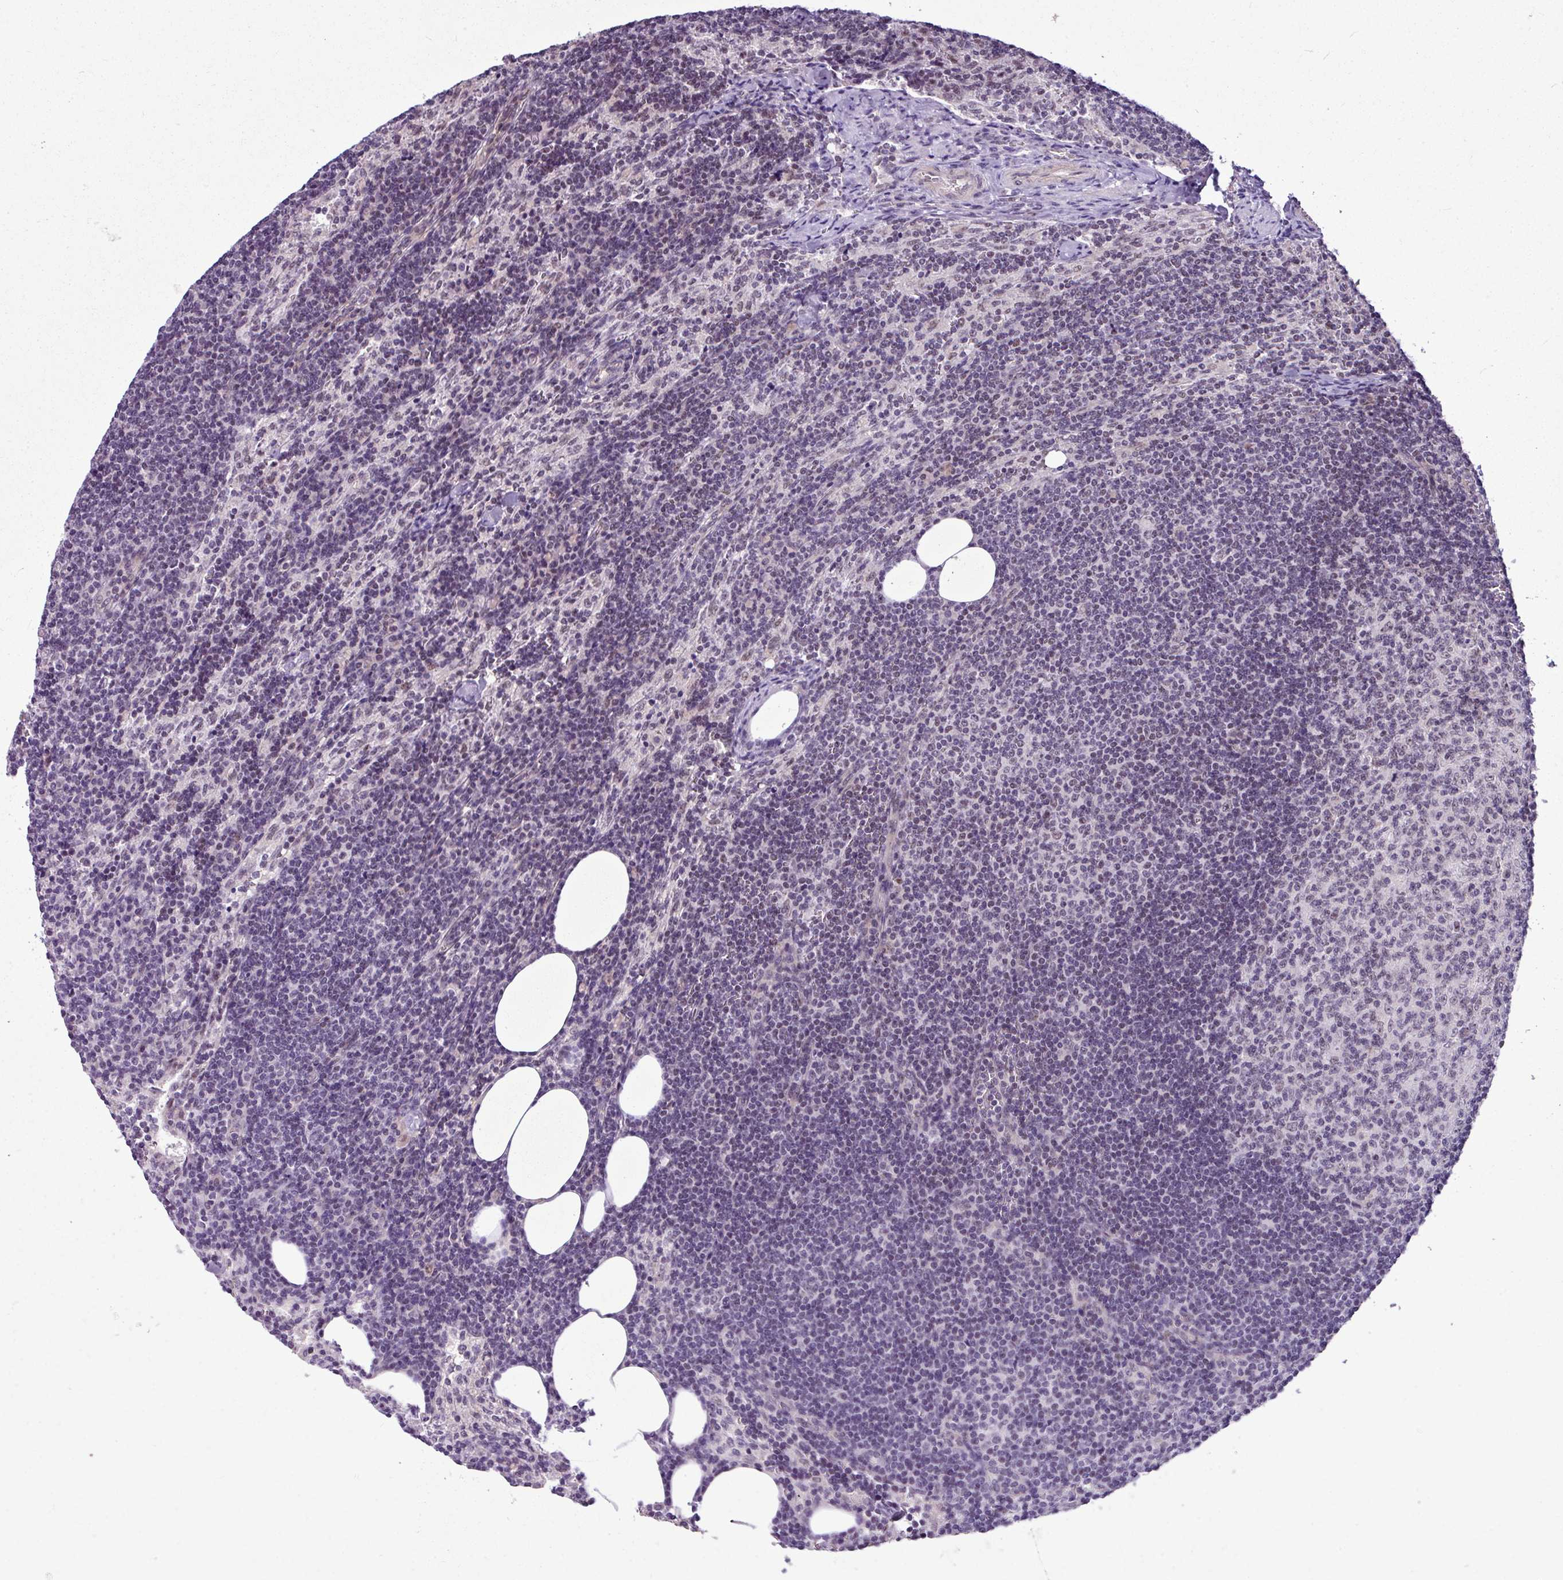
{"staining": {"intensity": "moderate", "quantity": "25%-75%", "location": "nuclear"}, "tissue": "lymph node", "cell_type": "Germinal center cells", "image_type": "normal", "snomed": [{"axis": "morphology", "description": "Normal tissue, NOS"}, {"axis": "topography", "description": "Lymph node"}], "caption": "A micrograph showing moderate nuclear expression in about 25%-75% of germinal center cells in unremarkable lymph node, as visualized by brown immunohistochemical staining.", "gene": "UTP18", "patient": {"sex": "female", "age": 52}}